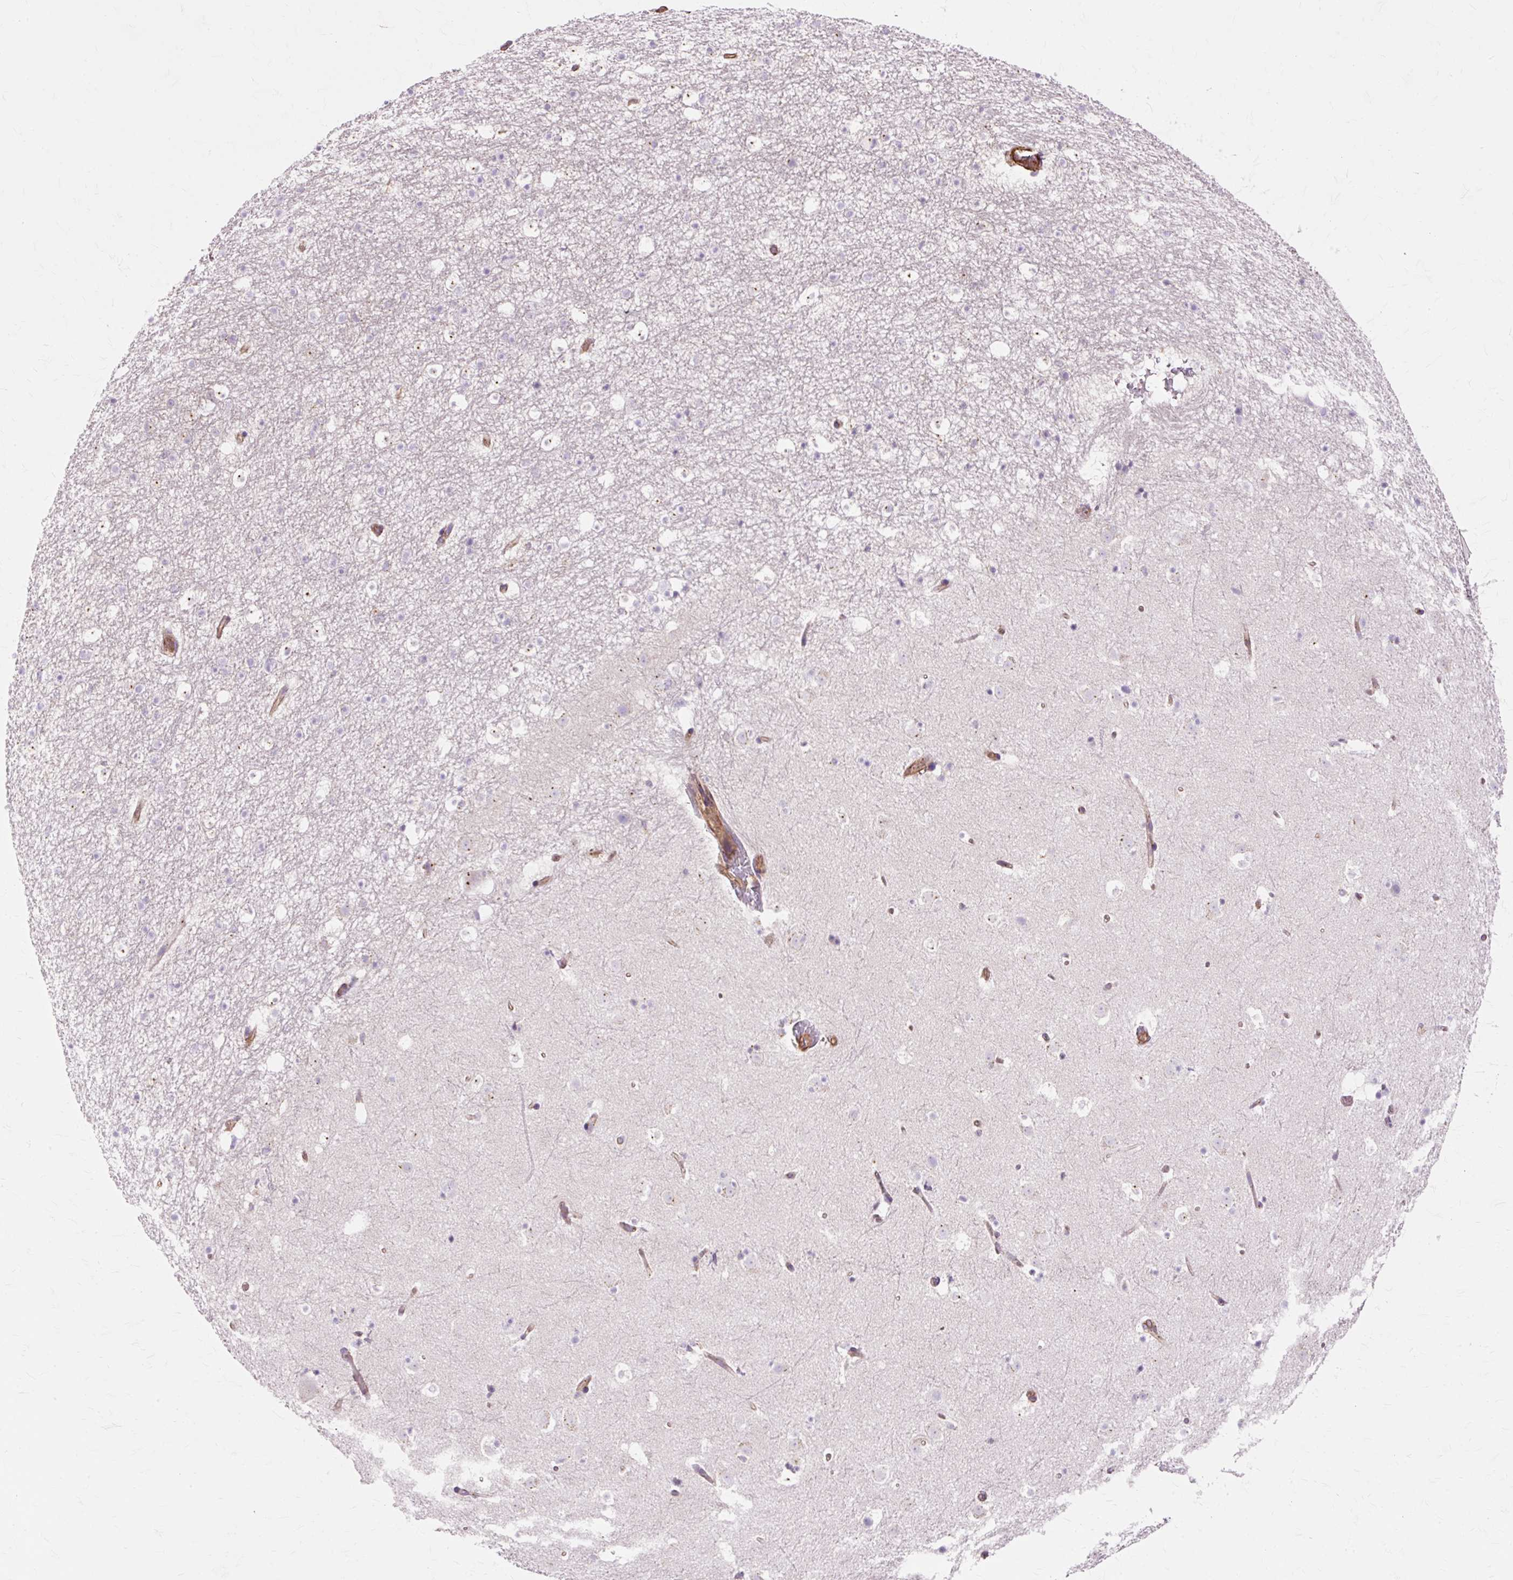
{"staining": {"intensity": "negative", "quantity": "none", "location": "none"}, "tissue": "caudate", "cell_type": "Glial cells", "image_type": "normal", "snomed": [{"axis": "morphology", "description": "Normal tissue, NOS"}, {"axis": "topography", "description": "Lateral ventricle wall"}], "caption": "Caudate was stained to show a protein in brown. There is no significant expression in glial cells. (DAB (3,3'-diaminobenzidine) immunohistochemistry, high magnification).", "gene": "TBC1D2B", "patient": {"sex": "male", "age": 37}}